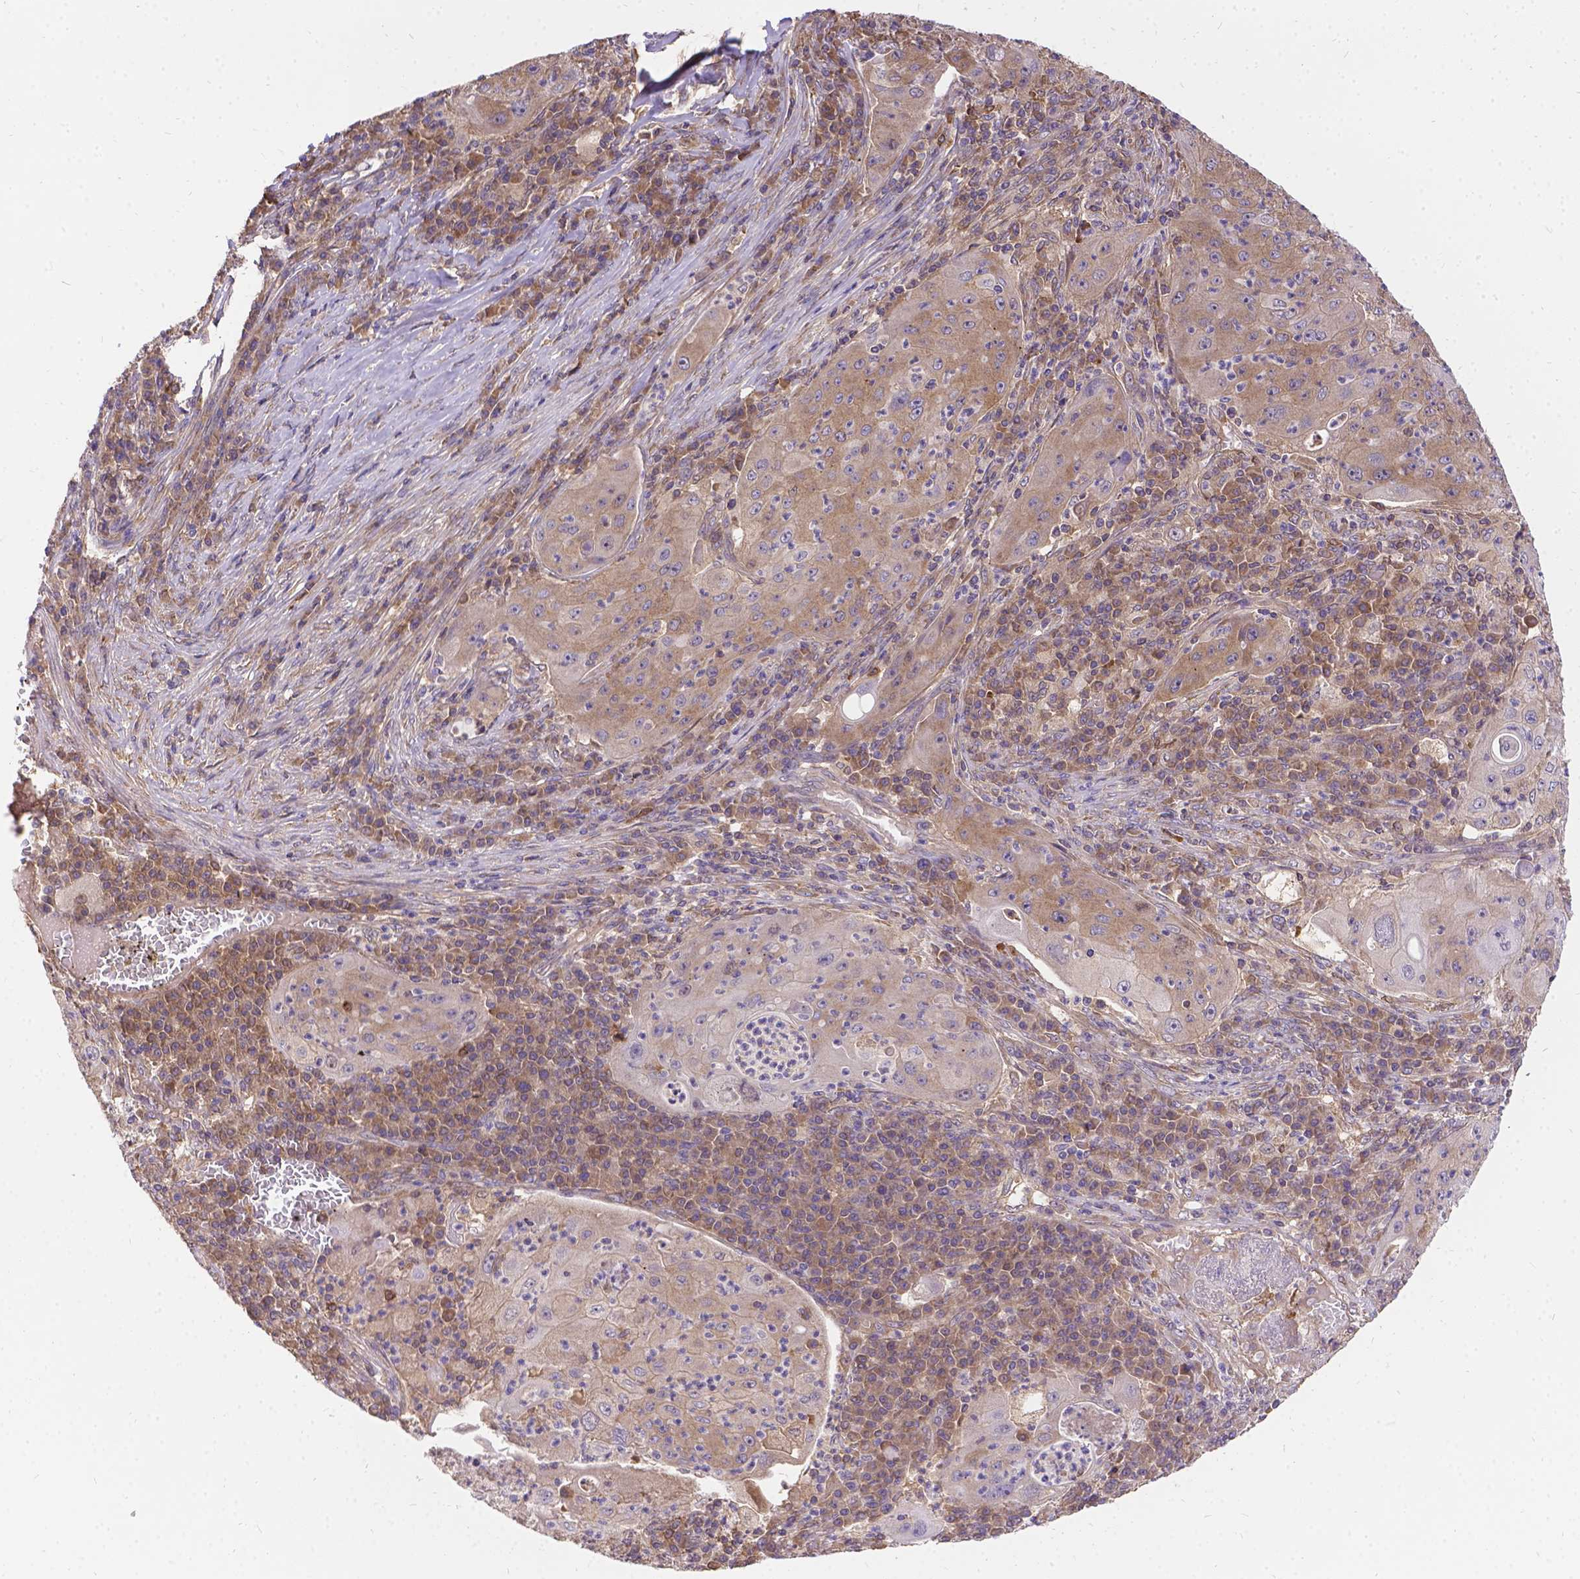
{"staining": {"intensity": "weak", "quantity": "25%-75%", "location": "cytoplasmic/membranous"}, "tissue": "lung cancer", "cell_type": "Tumor cells", "image_type": "cancer", "snomed": [{"axis": "morphology", "description": "Squamous cell carcinoma, NOS"}, {"axis": "topography", "description": "Lung"}], "caption": "The photomicrograph exhibits immunohistochemical staining of squamous cell carcinoma (lung). There is weak cytoplasmic/membranous positivity is seen in approximately 25%-75% of tumor cells. (DAB IHC with brightfield microscopy, high magnification).", "gene": "DENND6A", "patient": {"sex": "female", "age": 59}}